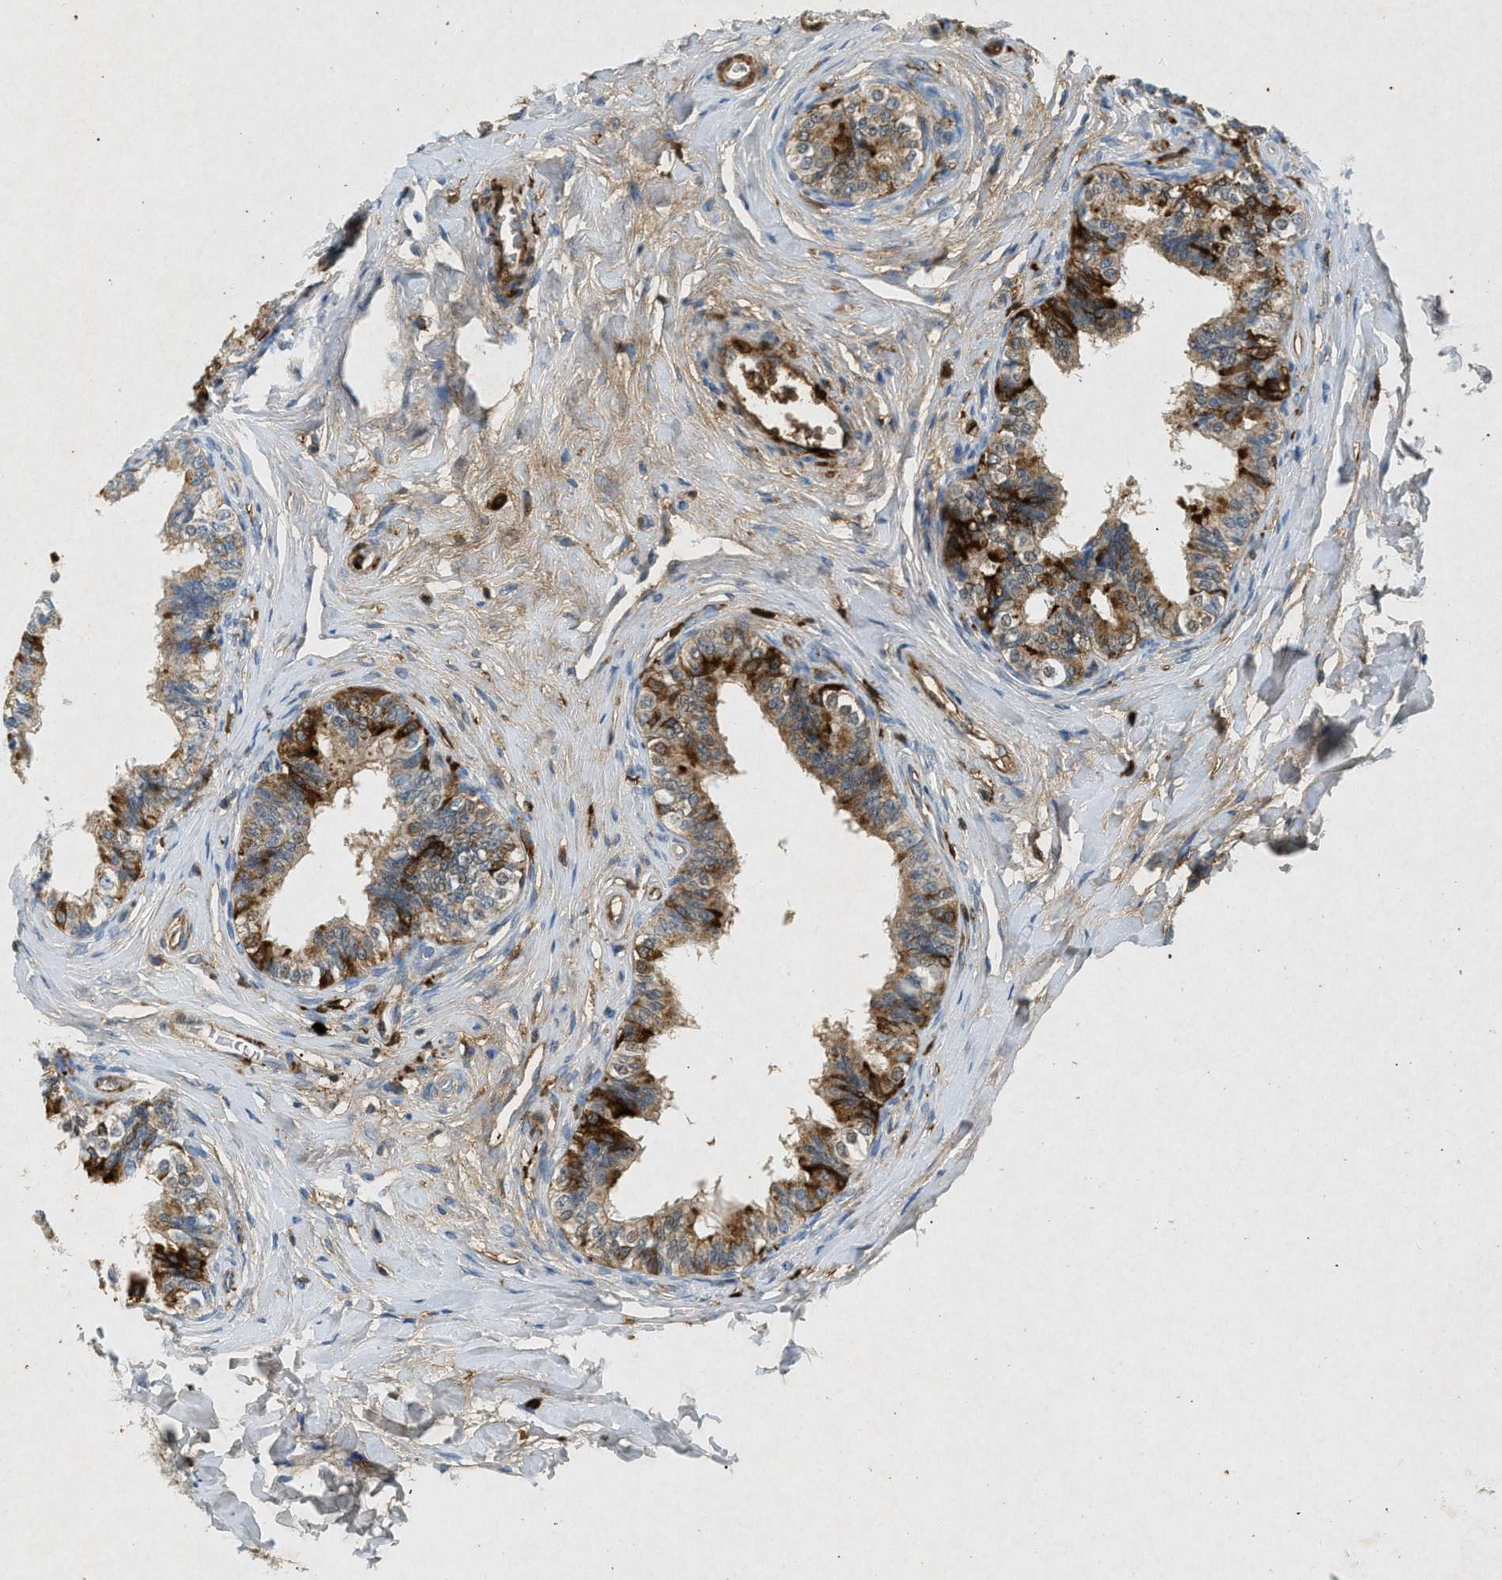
{"staining": {"intensity": "moderate", "quantity": "25%-75%", "location": "cytoplasmic/membranous"}, "tissue": "epididymis", "cell_type": "Glandular cells", "image_type": "normal", "snomed": [{"axis": "morphology", "description": "Normal tissue, NOS"}, {"axis": "topography", "description": "Soft tissue"}, {"axis": "topography", "description": "Epididymis"}], "caption": "Immunohistochemical staining of normal human epididymis exhibits medium levels of moderate cytoplasmic/membranous staining in approximately 25%-75% of glandular cells.", "gene": "F2", "patient": {"sex": "male", "age": 26}}